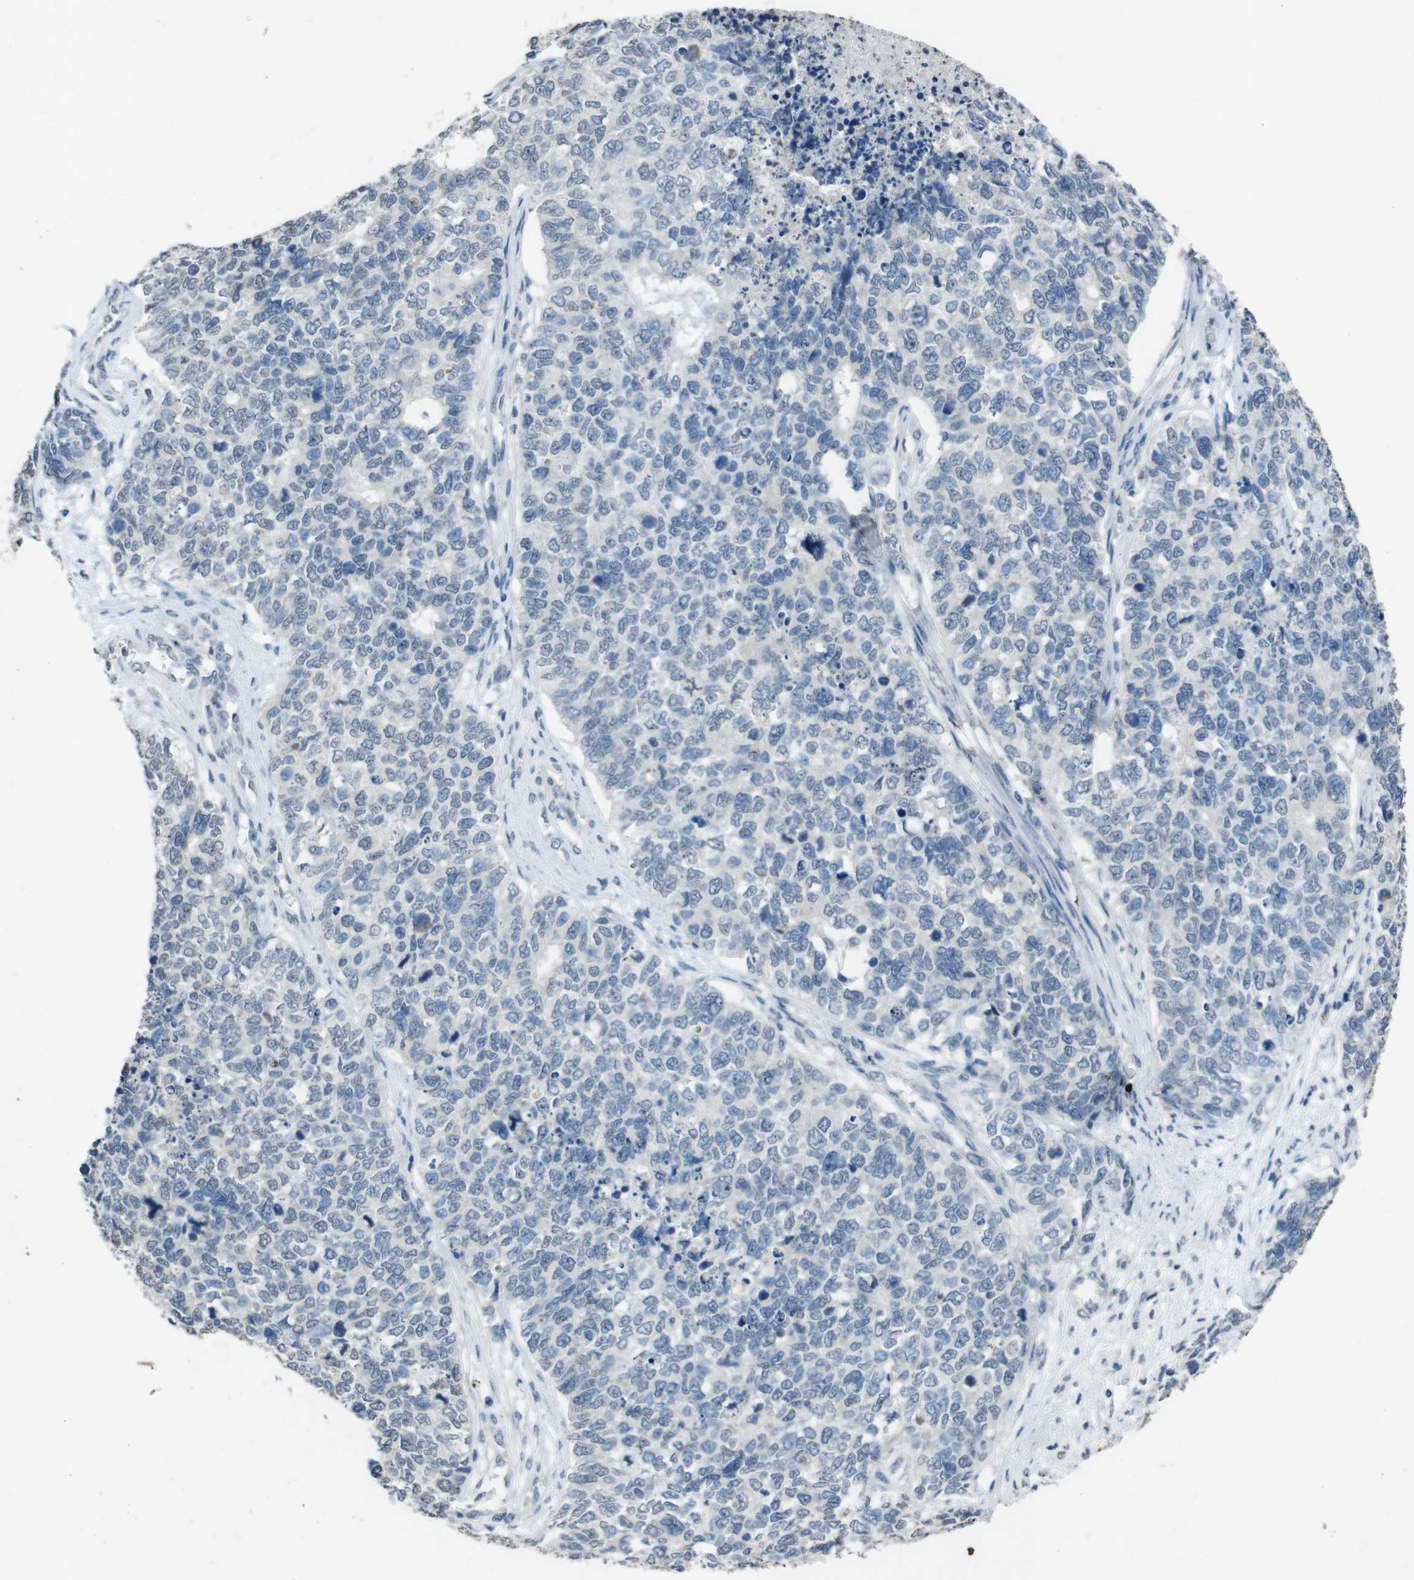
{"staining": {"intensity": "negative", "quantity": "none", "location": "none"}, "tissue": "cervical cancer", "cell_type": "Tumor cells", "image_type": "cancer", "snomed": [{"axis": "morphology", "description": "Squamous cell carcinoma, NOS"}, {"axis": "topography", "description": "Cervix"}], "caption": "Cervical squamous cell carcinoma was stained to show a protein in brown. There is no significant staining in tumor cells.", "gene": "STBD1", "patient": {"sex": "female", "age": 63}}